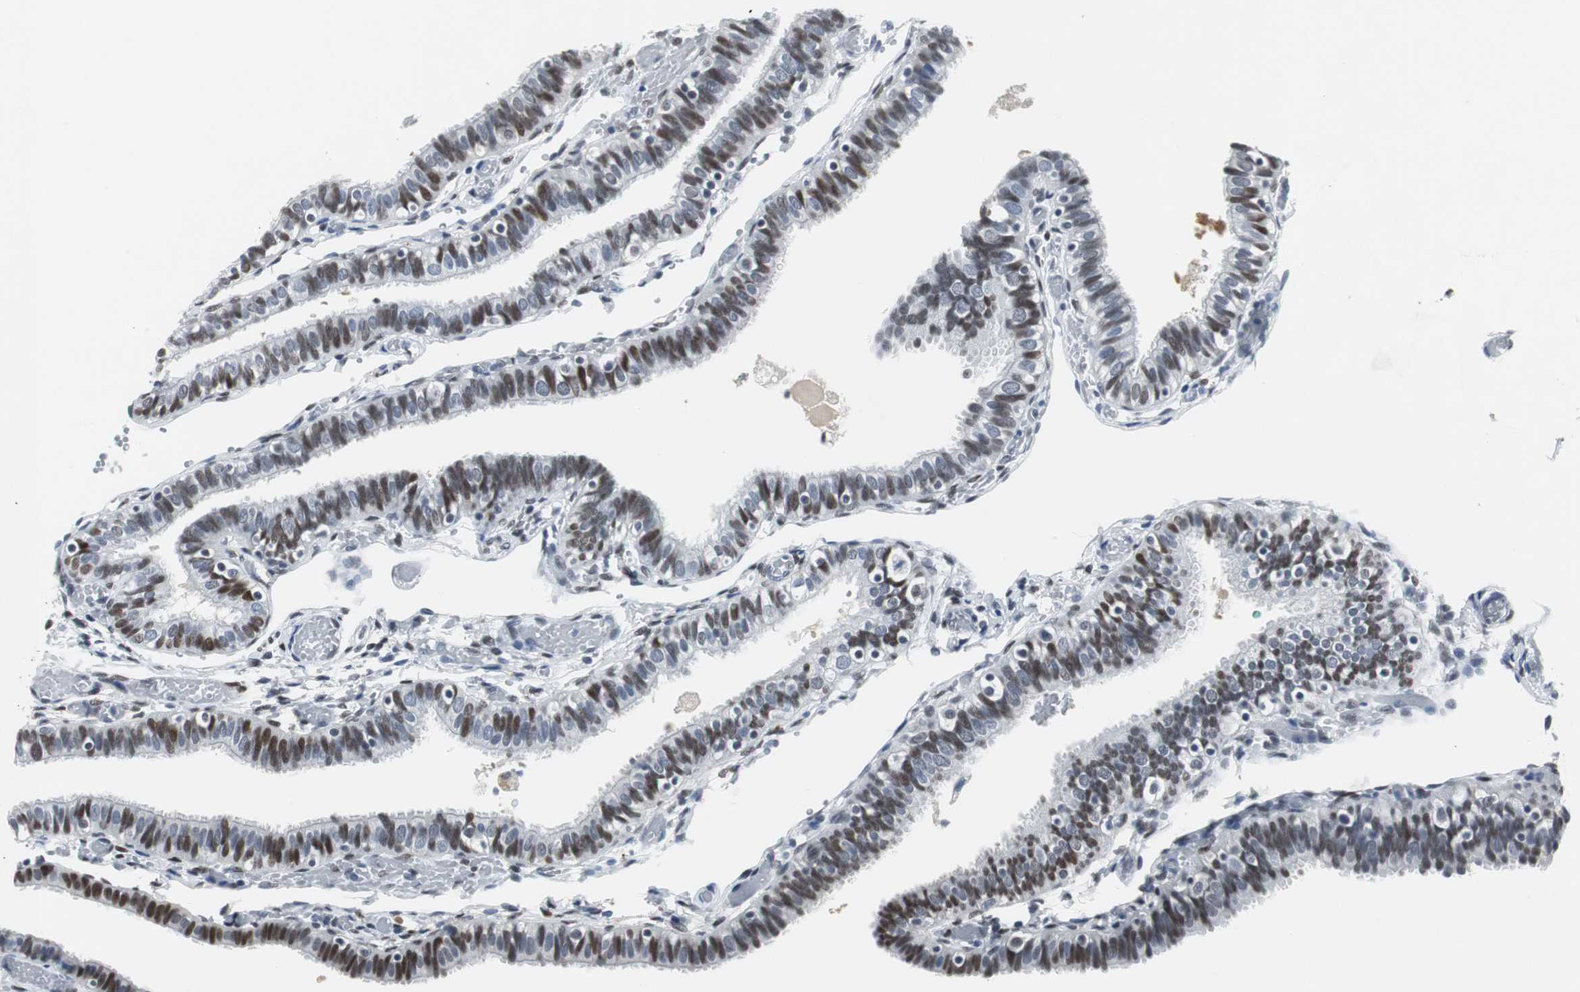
{"staining": {"intensity": "moderate", "quantity": "25%-75%", "location": "nuclear"}, "tissue": "fallopian tube", "cell_type": "Glandular cells", "image_type": "normal", "snomed": [{"axis": "morphology", "description": "Normal tissue, NOS"}, {"axis": "topography", "description": "Fallopian tube"}], "caption": "An image of fallopian tube stained for a protein shows moderate nuclear brown staining in glandular cells.", "gene": "ELK1", "patient": {"sex": "female", "age": 46}}